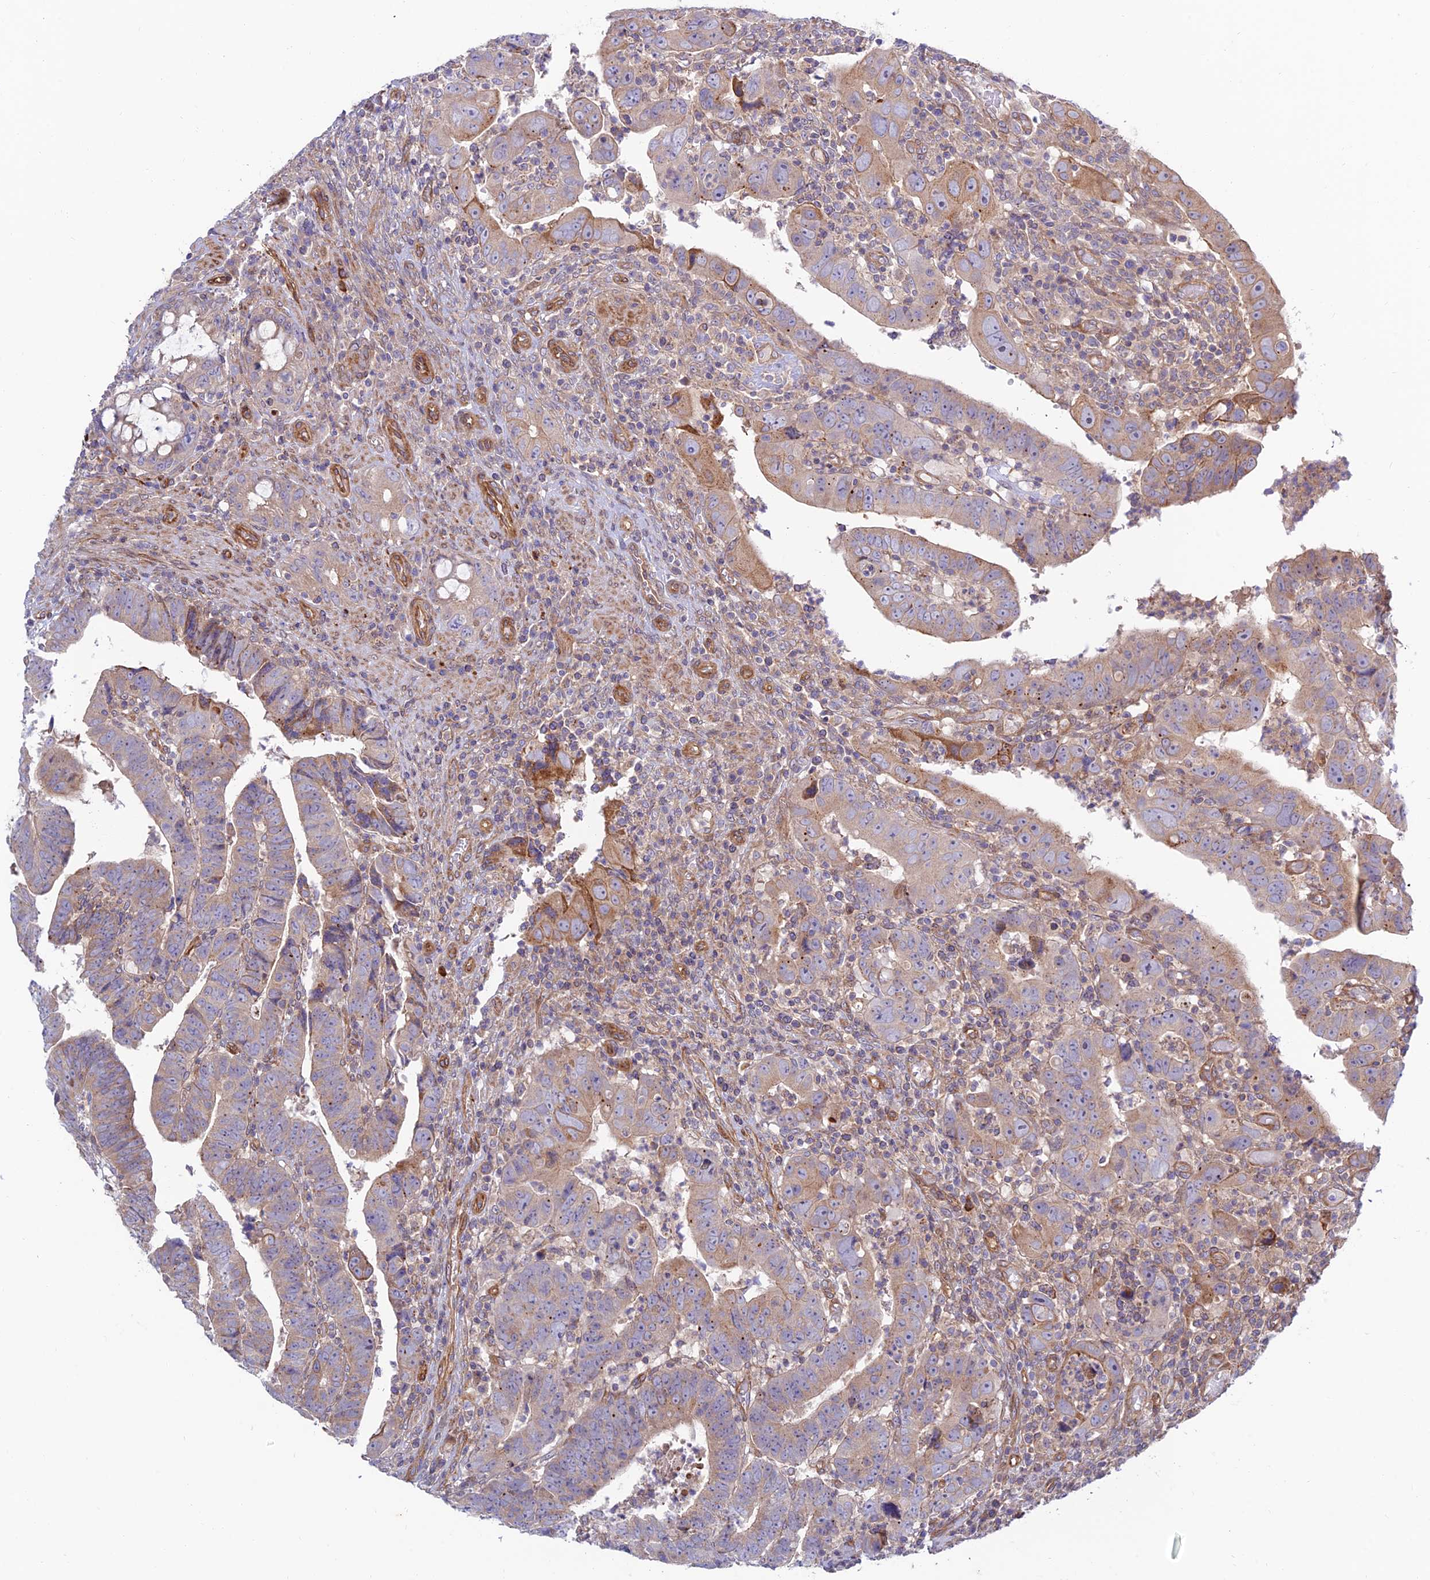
{"staining": {"intensity": "moderate", "quantity": "<25%", "location": "cytoplasmic/membranous"}, "tissue": "colorectal cancer", "cell_type": "Tumor cells", "image_type": "cancer", "snomed": [{"axis": "morphology", "description": "Normal tissue, NOS"}, {"axis": "morphology", "description": "Adenocarcinoma, NOS"}, {"axis": "topography", "description": "Rectum"}], "caption": "This photomicrograph exhibits IHC staining of colorectal adenocarcinoma, with low moderate cytoplasmic/membranous expression in about <25% of tumor cells.", "gene": "KCNAB1", "patient": {"sex": "female", "age": 65}}